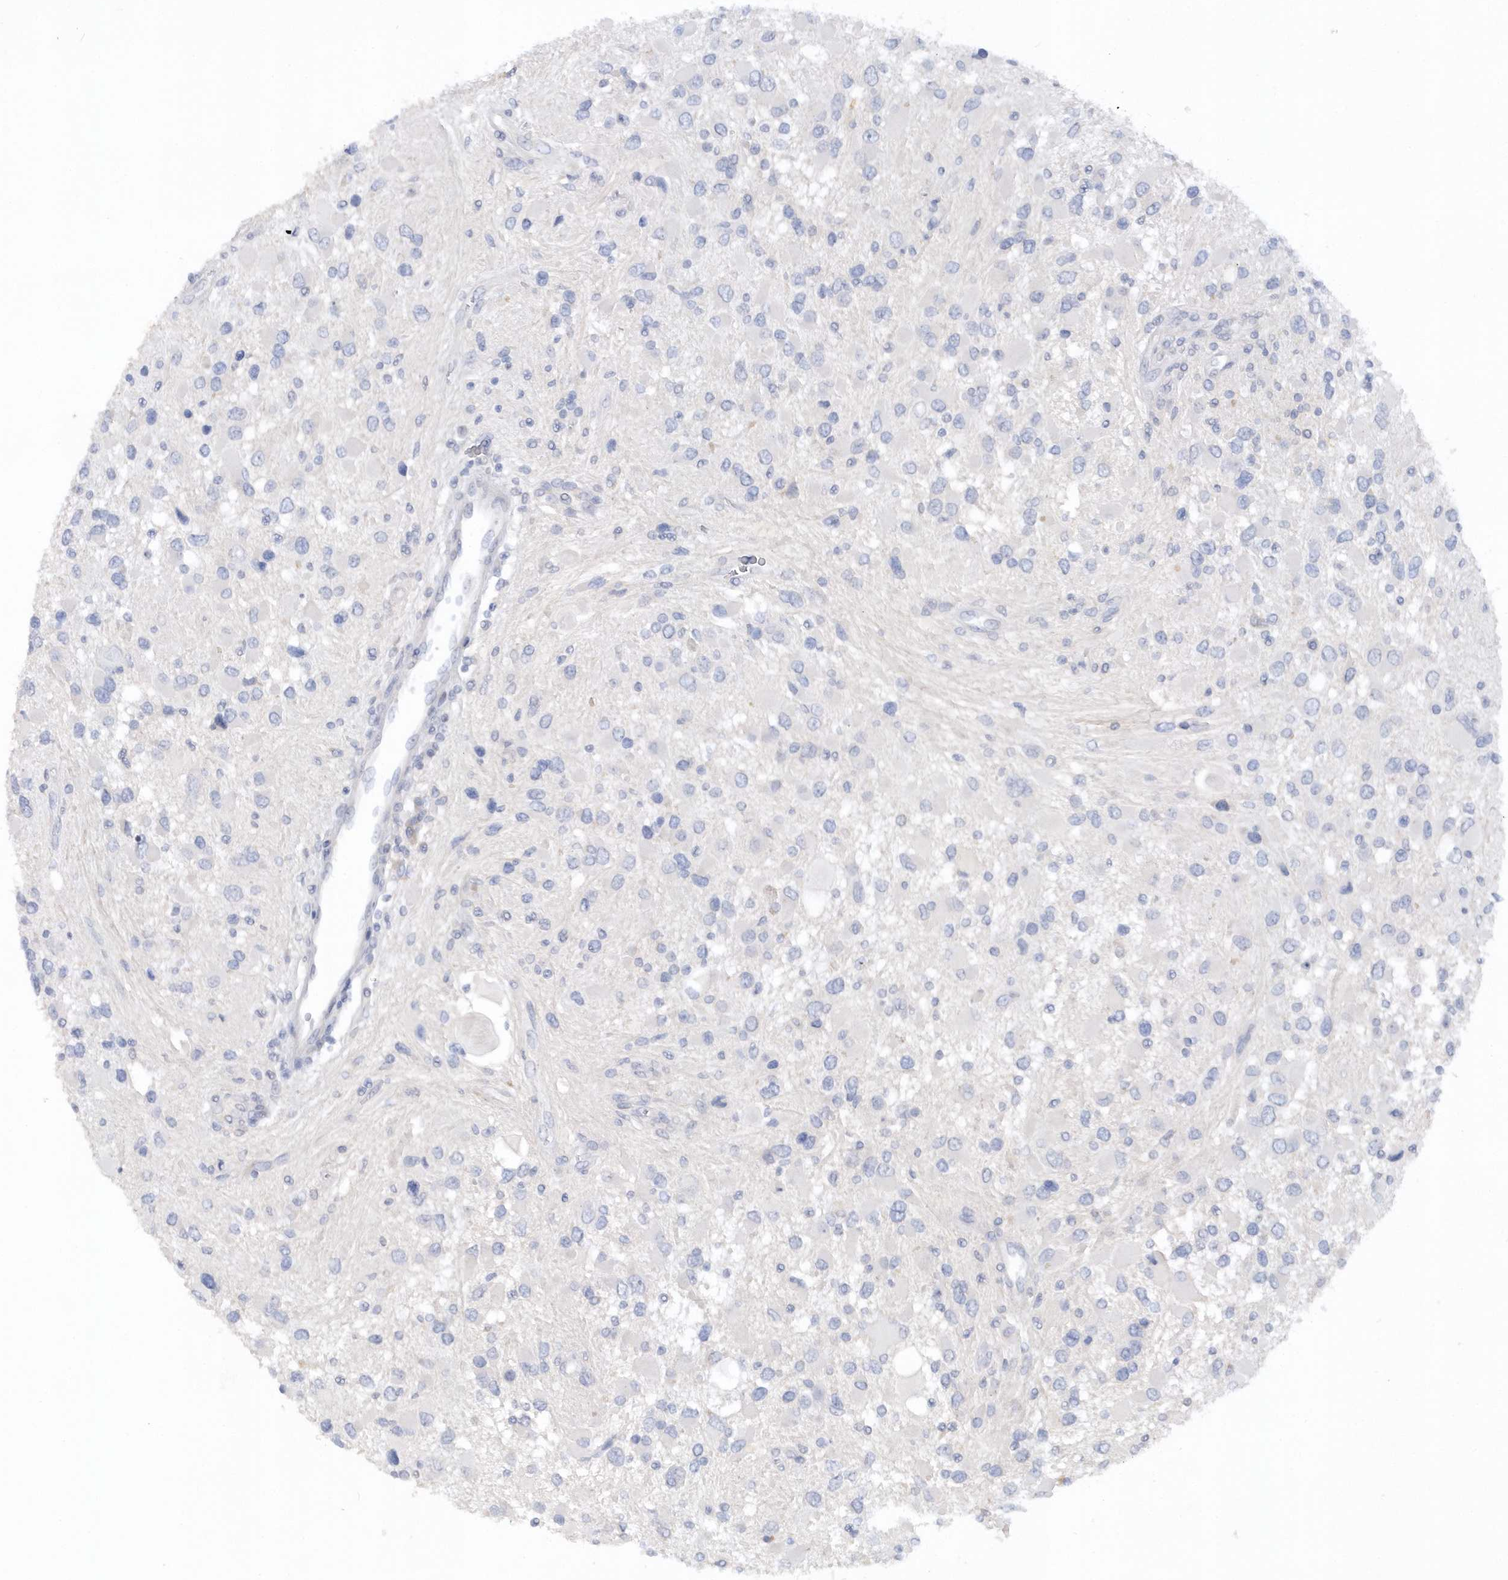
{"staining": {"intensity": "negative", "quantity": "none", "location": "none"}, "tissue": "glioma", "cell_type": "Tumor cells", "image_type": "cancer", "snomed": [{"axis": "morphology", "description": "Glioma, malignant, High grade"}, {"axis": "topography", "description": "Brain"}], "caption": "Photomicrograph shows no protein positivity in tumor cells of glioma tissue. Nuclei are stained in blue.", "gene": "RPE", "patient": {"sex": "male", "age": 53}}